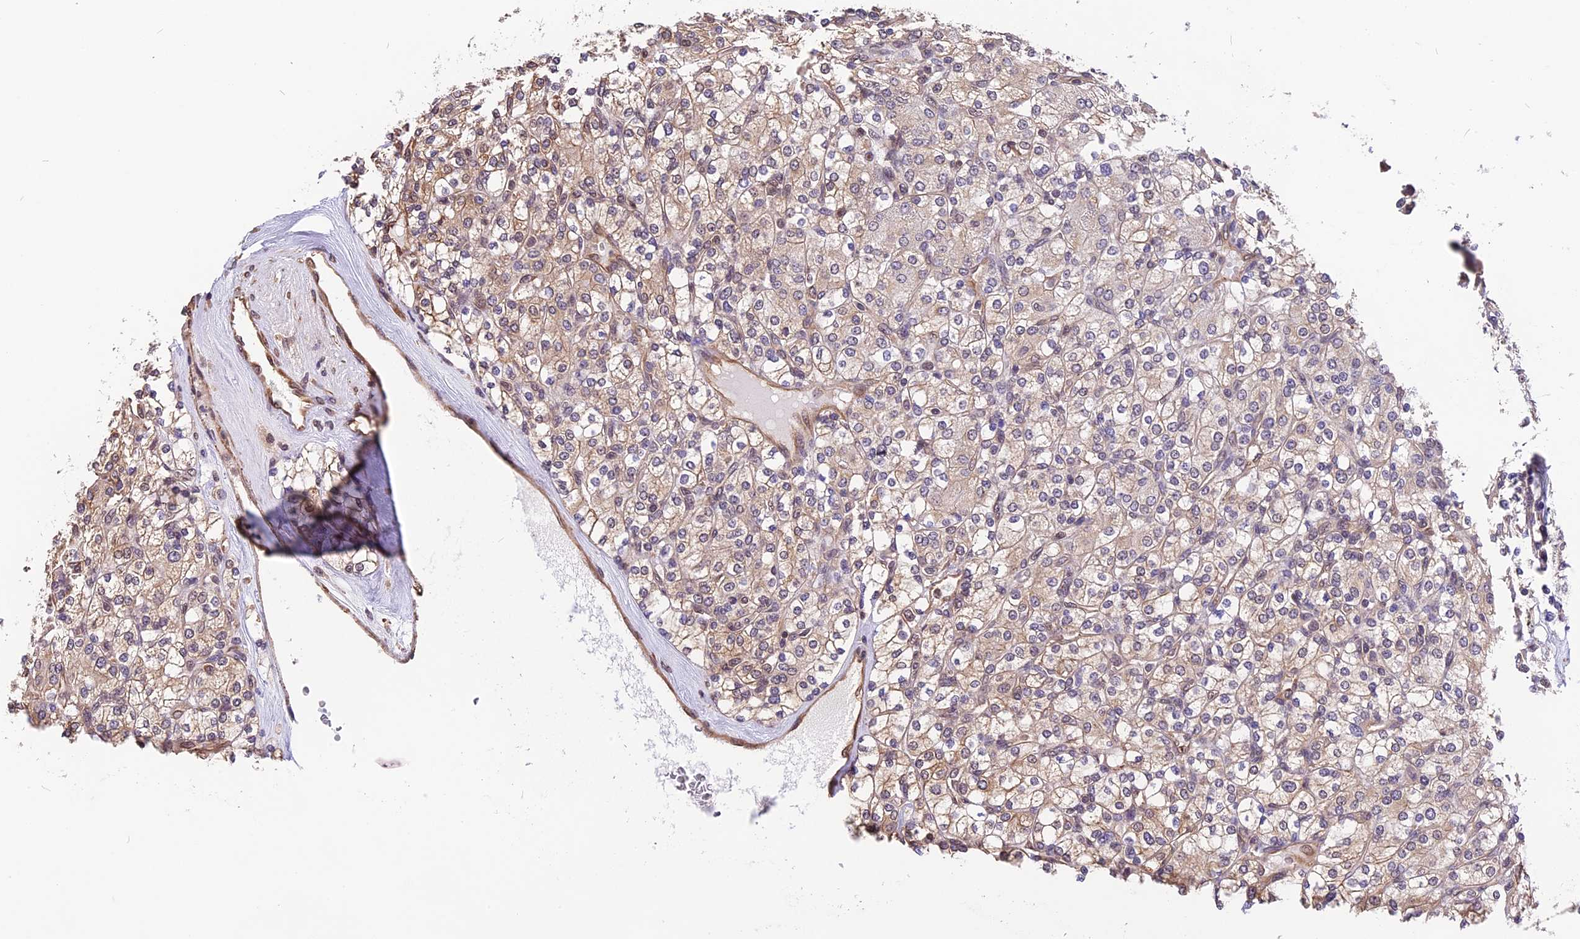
{"staining": {"intensity": "weak", "quantity": ">75%", "location": "cytoplasmic/membranous"}, "tissue": "renal cancer", "cell_type": "Tumor cells", "image_type": "cancer", "snomed": [{"axis": "morphology", "description": "Adenocarcinoma, NOS"}, {"axis": "topography", "description": "Kidney"}], "caption": "Renal adenocarcinoma stained for a protein shows weak cytoplasmic/membranous positivity in tumor cells.", "gene": "ZC3H4", "patient": {"sex": "male", "age": 77}}